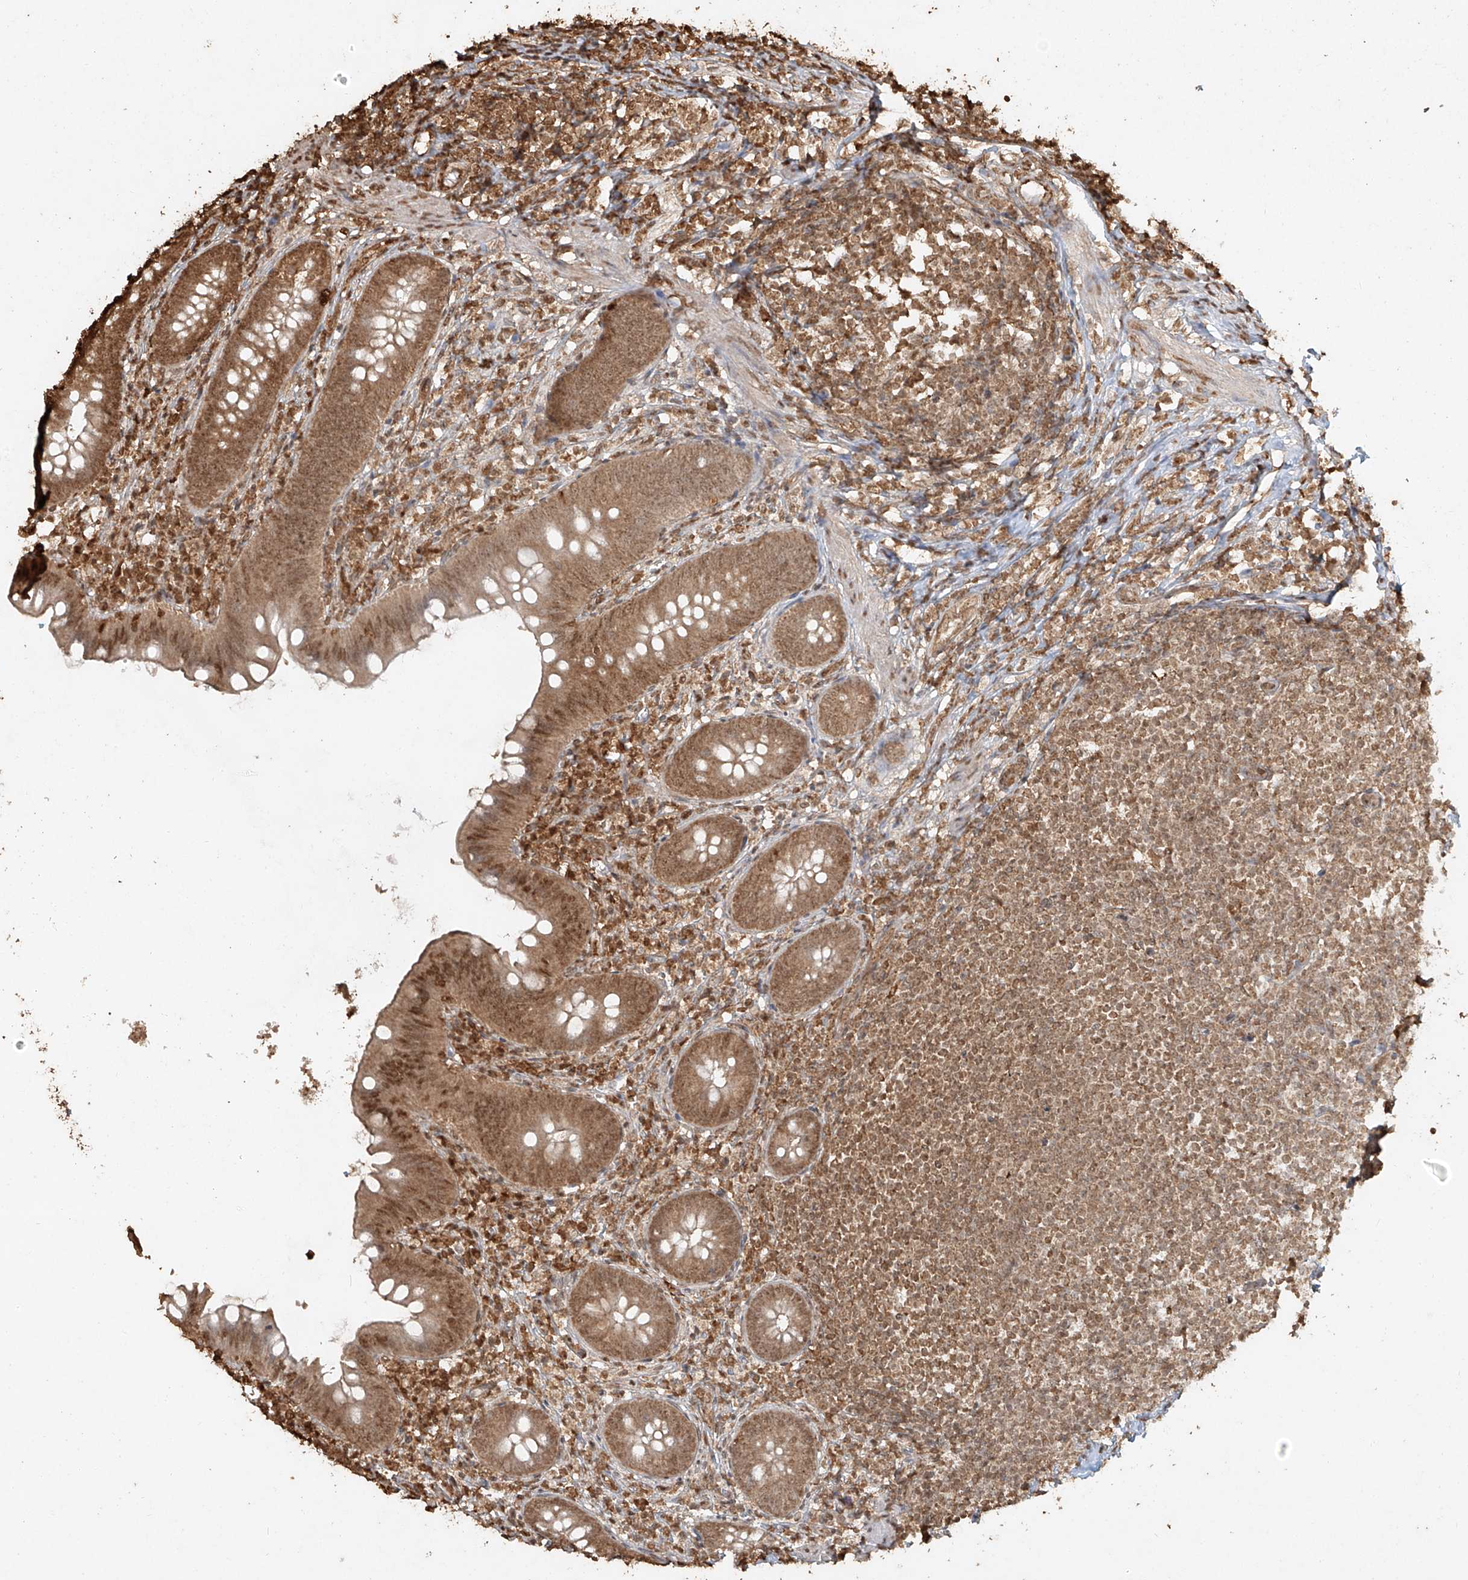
{"staining": {"intensity": "moderate", "quantity": ">75%", "location": "cytoplasmic/membranous,nuclear"}, "tissue": "appendix", "cell_type": "Glandular cells", "image_type": "normal", "snomed": [{"axis": "morphology", "description": "Normal tissue, NOS"}, {"axis": "topography", "description": "Appendix"}], "caption": "DAB immunohistochemical staining of benign appendix displays moderate cytoplasmic/membranous,nuclear protein positivity in about >75% of glandular cells.", "gene": "TIGAR", "patient": {"sex": "female", "age": 62}}